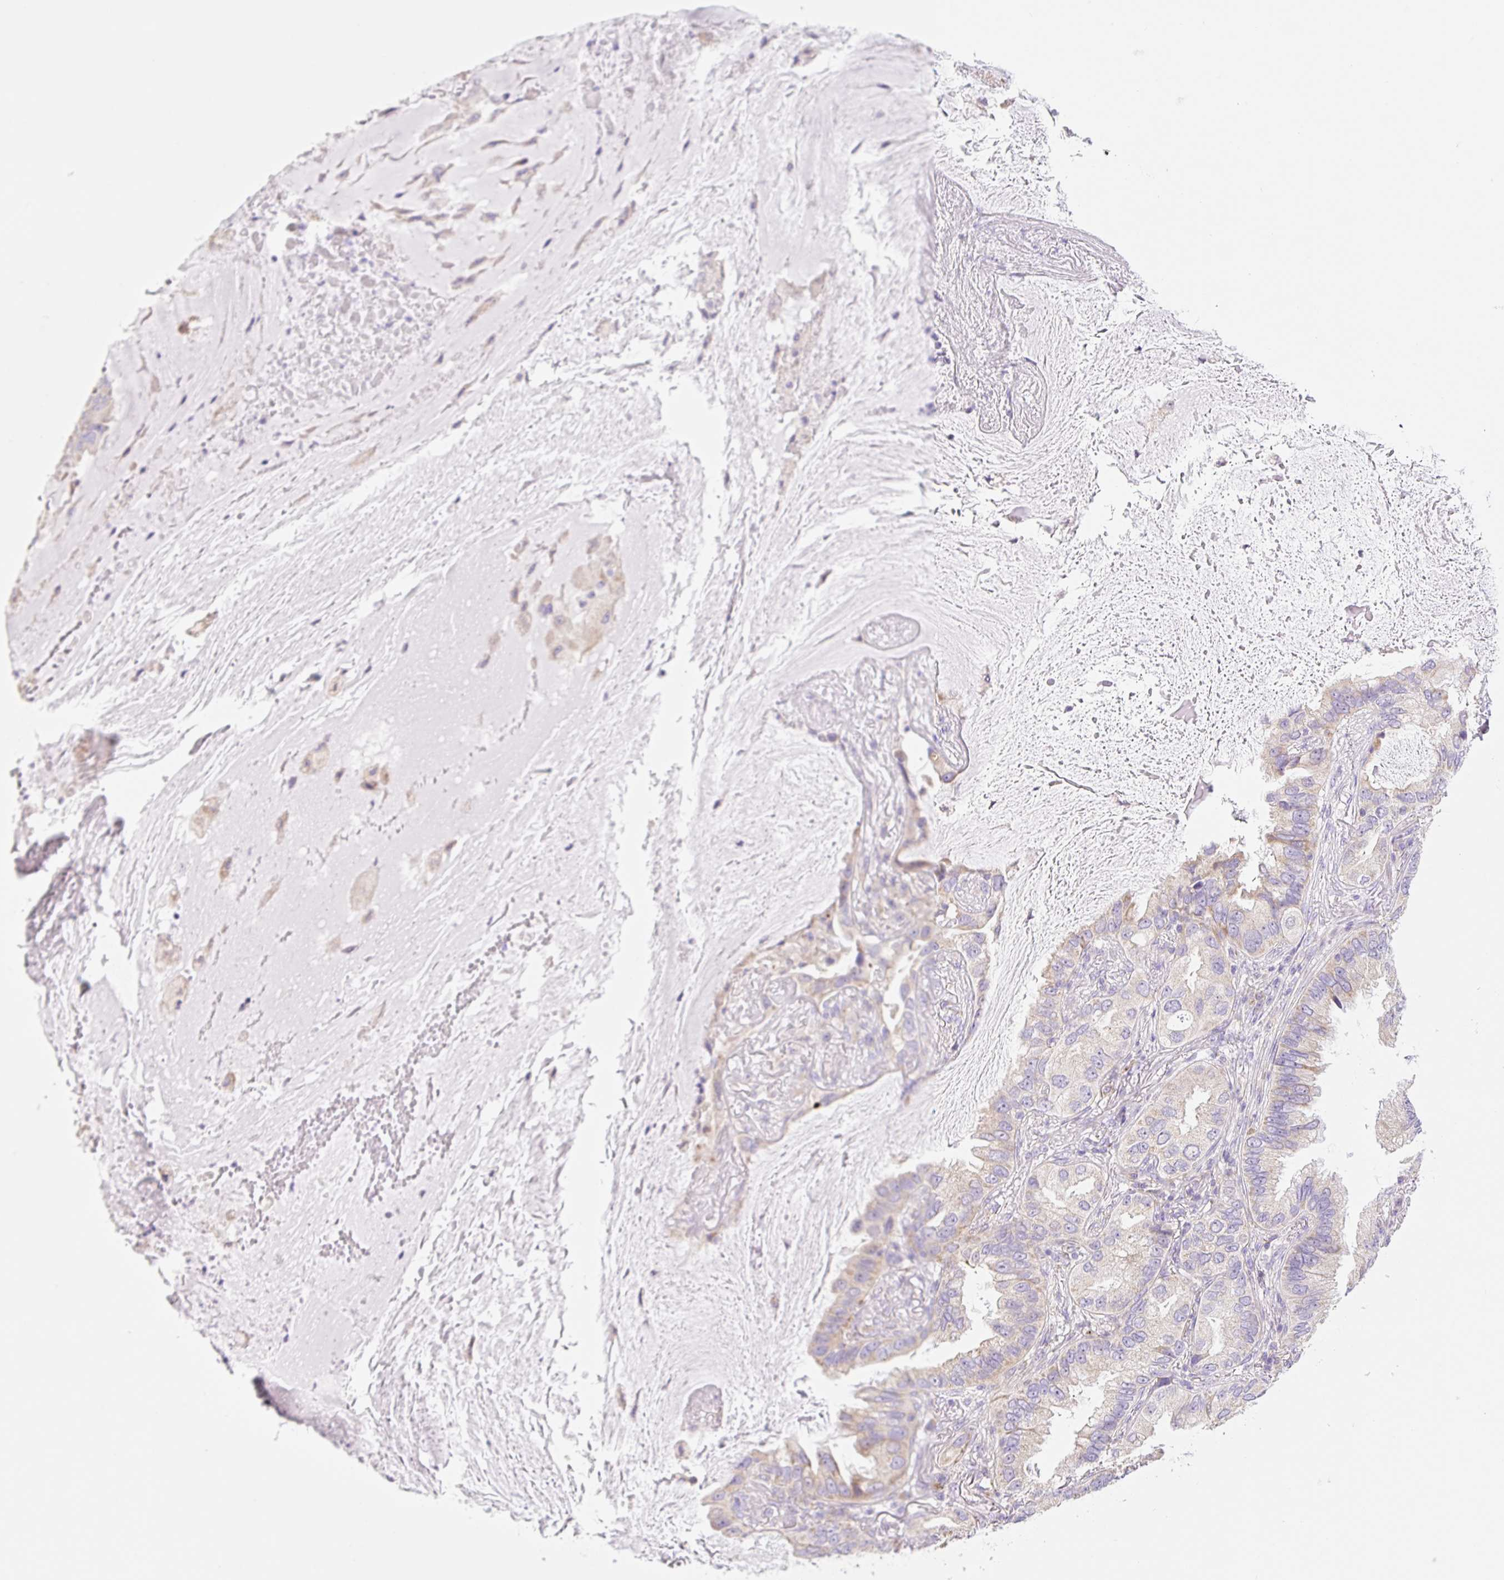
{"staining": {"intensity": "weak", "quantity": "25%-75%", "location": "cytoplasmic/membranous"}, "tissue": "lung cancer", "cell_type": "Tumor cells", "image_type": "cancer", "snomed": [{"axis": "morphology", "description": "Adenocarcinoma, NOS"}, {"axis": "topography", "description": "Lung"}], "caption": "This is an image of immunohistochemistry (IHC) staining of lung adenocarcinoma, which shows weak positivity in the cytoplasmic/membranous of tumor cells.", "gene": "CLEC3A", "patient": {"sex": "female", "age": 69}}